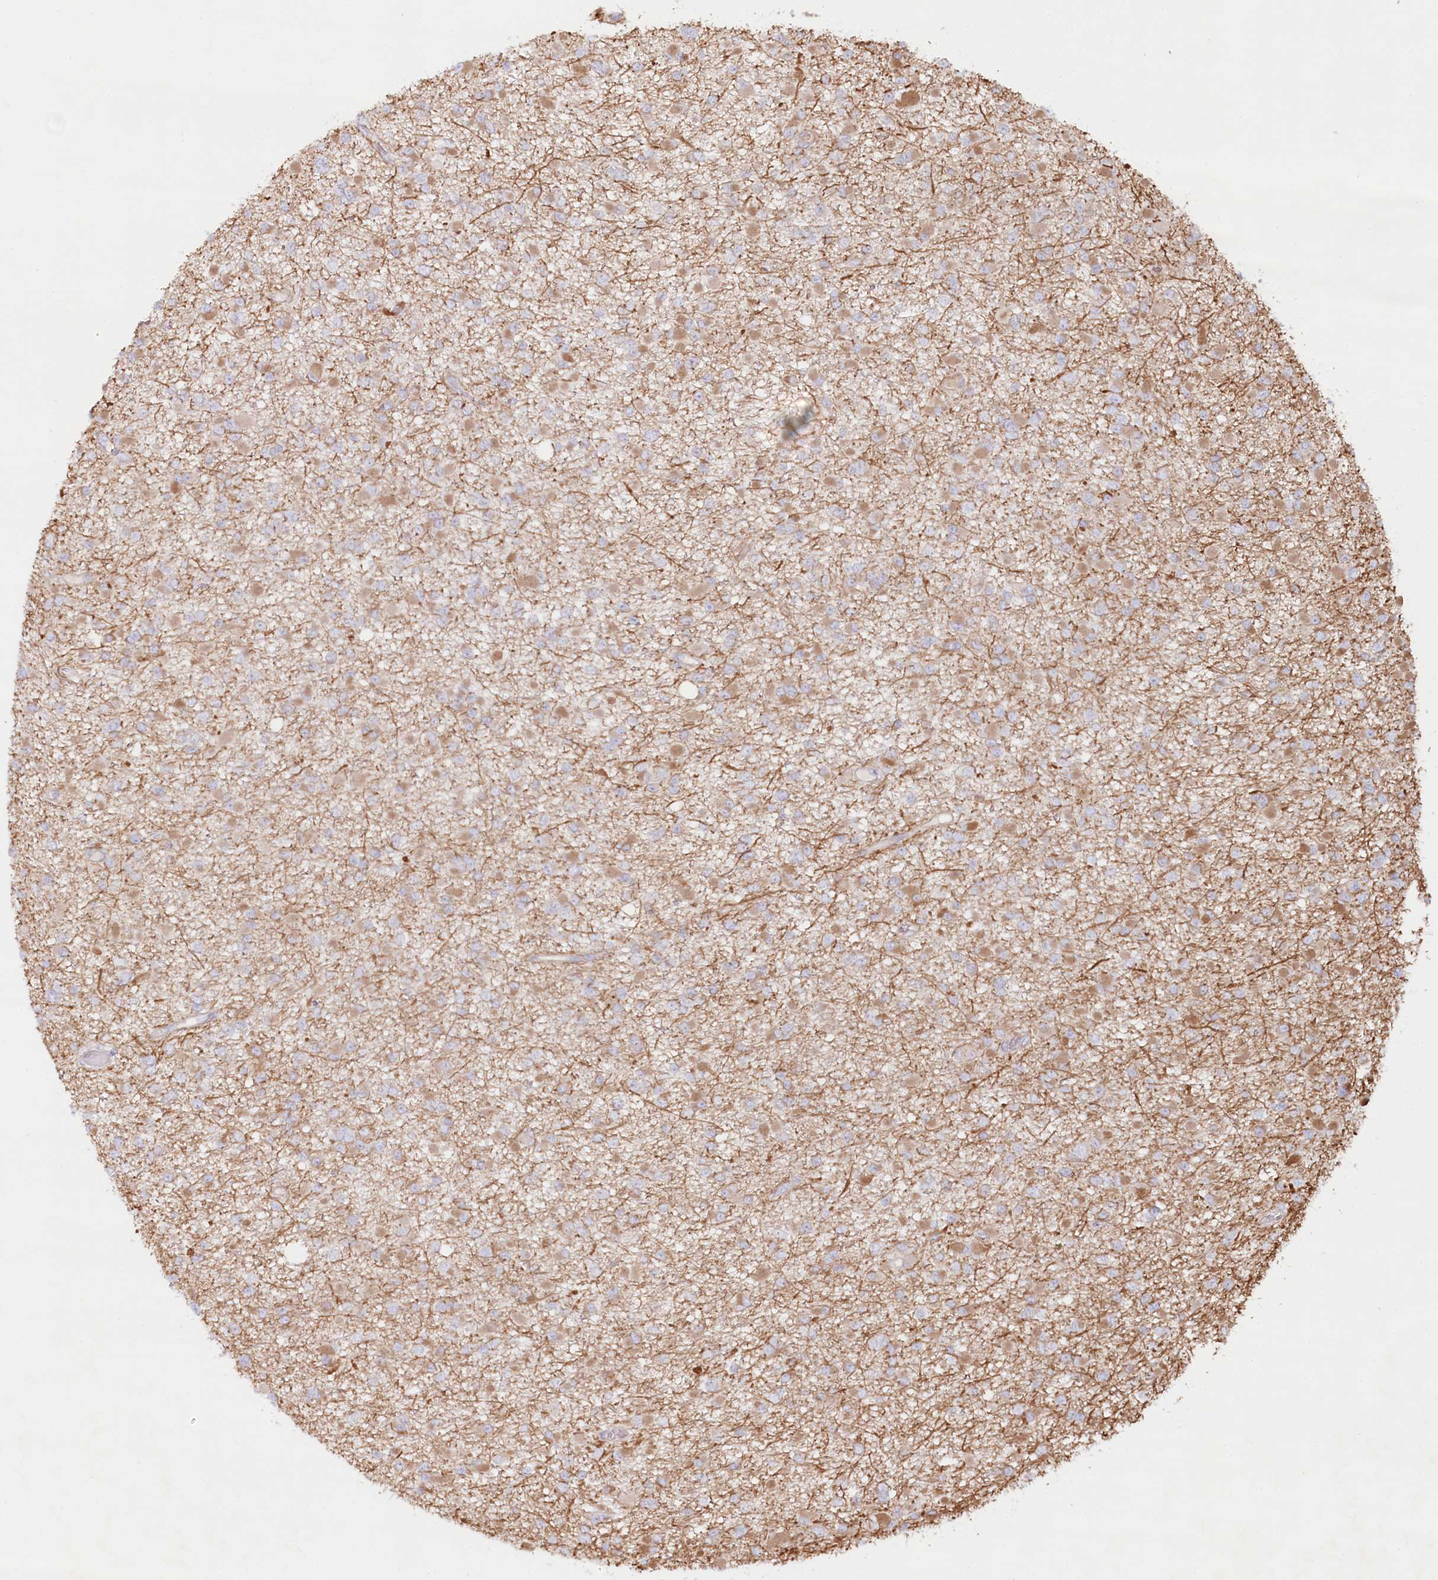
{"staining": {"intensity": "weak", "quantity": "25%-75%", "location": "cytoplasmic/membranous"}, "tissue": "glioma", "cell_type": "Tumor cells", "image_type": "cancer", "snomed": [{"axis": "morphology", "description": "Glioma, malignant, Low grade"}, {"axis": "topography", "description": "Brain"}], "caption": "A high-resolution image shows immunohistochemistry staining of low-grade glioma (malignant), which displays weak cytoplasmic/membranous staining in approximately 25%-75% of tumor cells.", "gene": "TNIP1", "patient": {"sex": "female", "age": 22}}